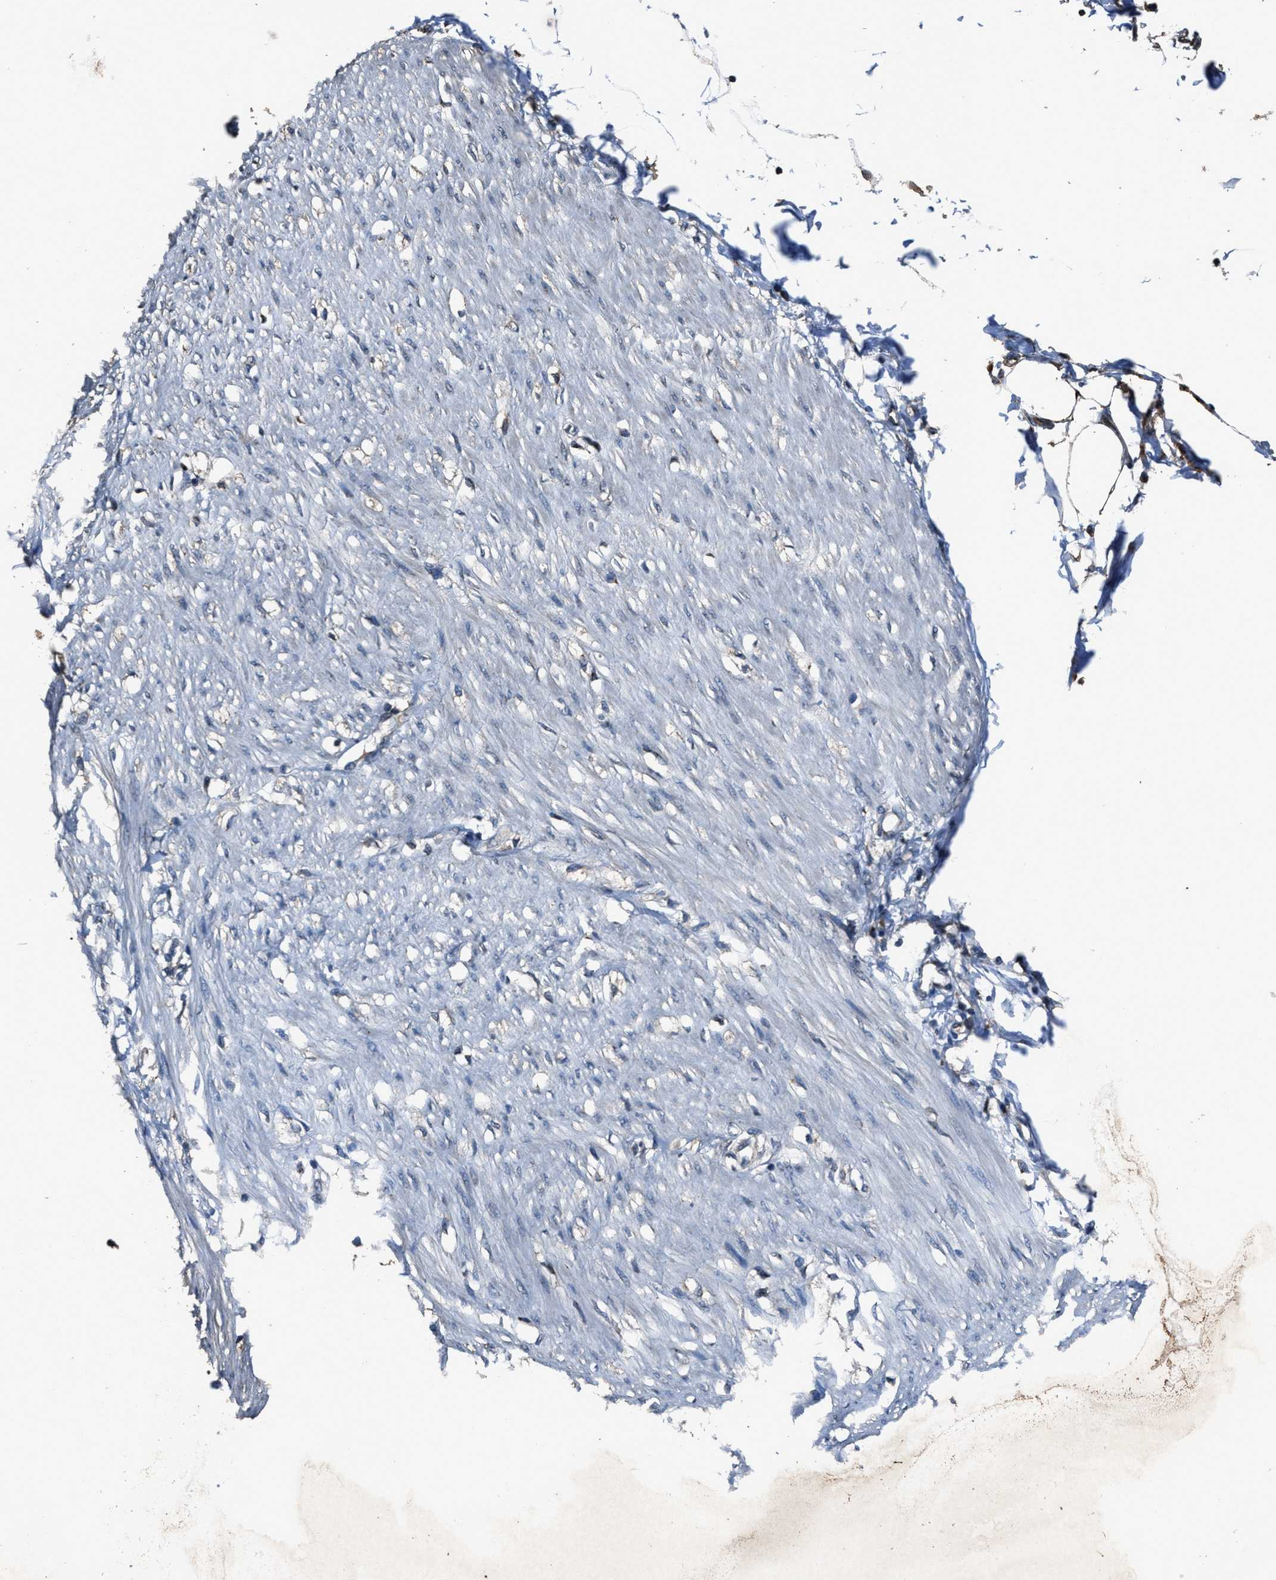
{"staining": {"intensity": "moderate", "quantity": ">75%", "location": "cytoplasmic/membranous"}, "tissue": "adipose tissue", "cell_type": "Adipocytes", "image_type": "normal", "snomed": [{"axis": "morphology", "description": "Normal tissue, NOS"}, {"axis": "morphology", "description": "Adenocarcinoma, NOS"}, {"axis": "topography", "description": "Colon"}, {"axis": "topography", "description": "Peripheral nerve tissue"}], "caption": "About >75% of adipocytes in benign adipose tissue display moderate cytoplasmic/membranous protein expression as visualized by brown immunohistochemical staining.", "gene": "SLC38A10", "patient": {"sex": "male", "age": 14}}